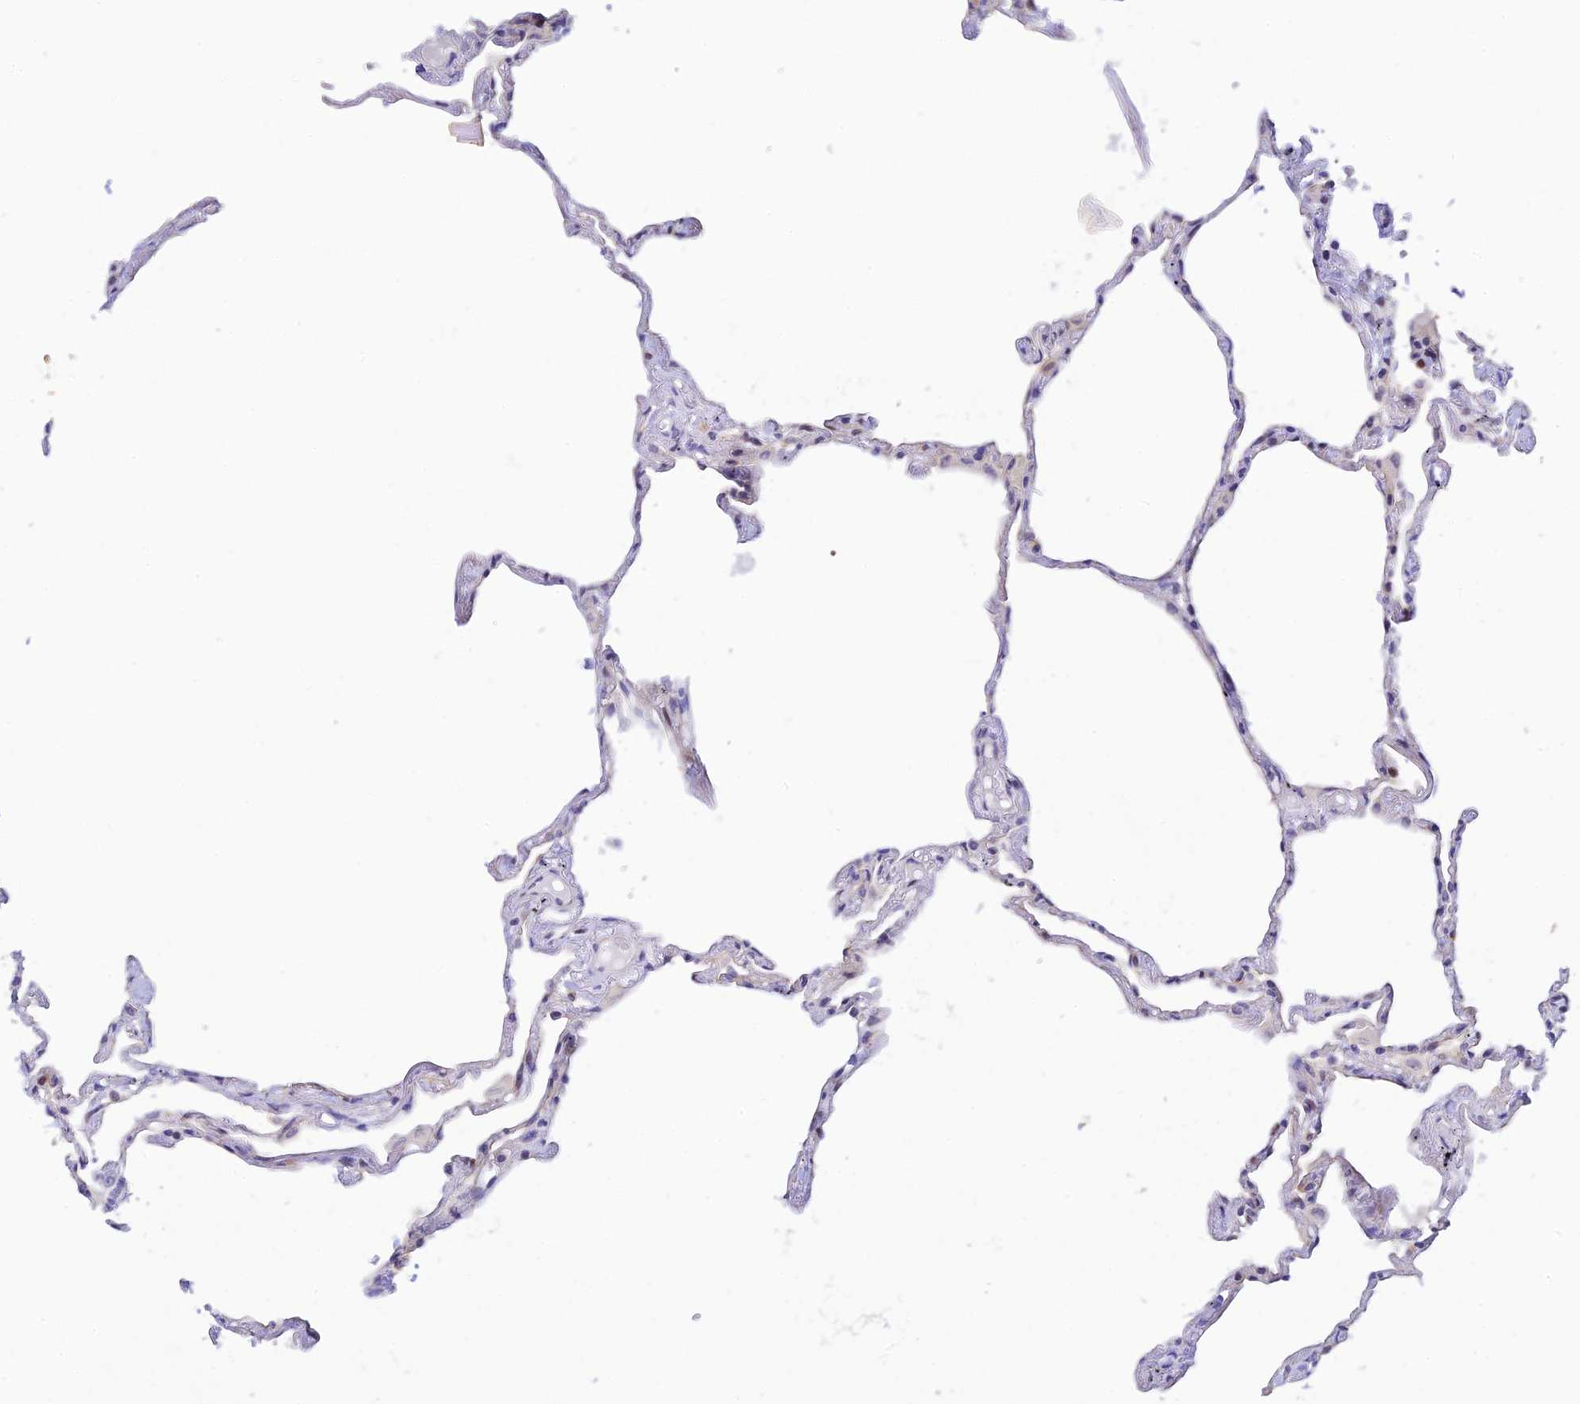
{"staining": {"intensity": "negative", "quantity": "none", "location": "none"}, "tissue": "lung", "cell_type": "Alveolar cells", "image_type": "normal", "snomed": [{"axis": "morphology", "description": "Normal tissue, NOS"}, {"axis": "topography", "description": "Lung"}], "caption": "IHC of benign lung shows no expression in alveolar cells. (DAB immunohistochemistry visualized using brightfield microscopy, high magnification).", "gene": "RASGEF1B", "patient": {"sex": "female", "age": 67}}